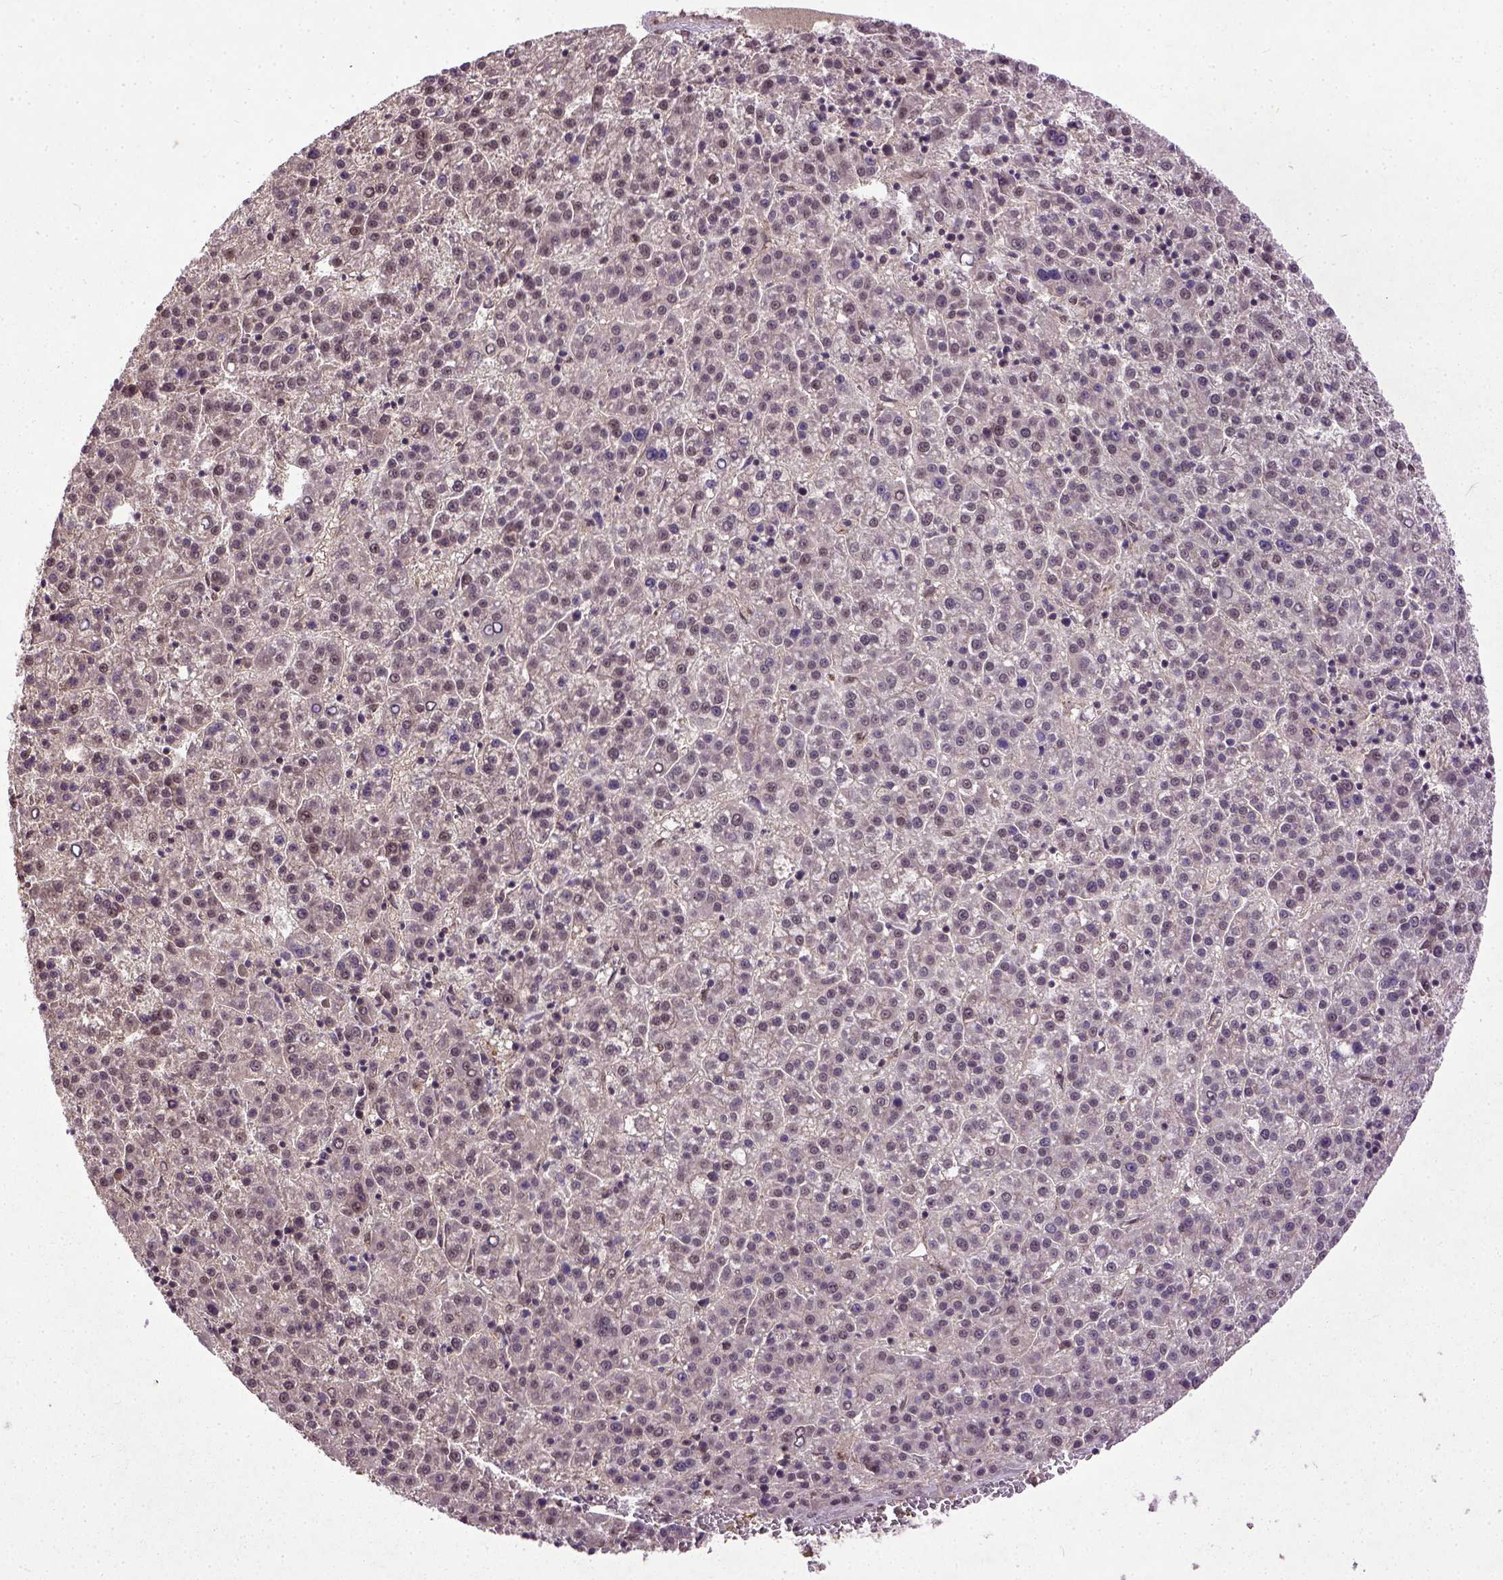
{"staining": {"intensity": "weak", "quantity": "25%-75%", "location": "nuclear"}, "tissue": "liver cancer", "cell_type": "Tumor cells", "image_type": "cancer", "snomed": [{"axis": "morphology", "description": "Carcinoma, Hepatocellular, NOS"}, {"axis": "topography", "description": "Liver"}], "caption": "Weak nuclear protein positivity is appreciated in approximately 25%-75% of tumor cells in hepatocellular carcinoma (liver).", "gene": "UBA3", "patient": {"sex": "female", "age": 58}}